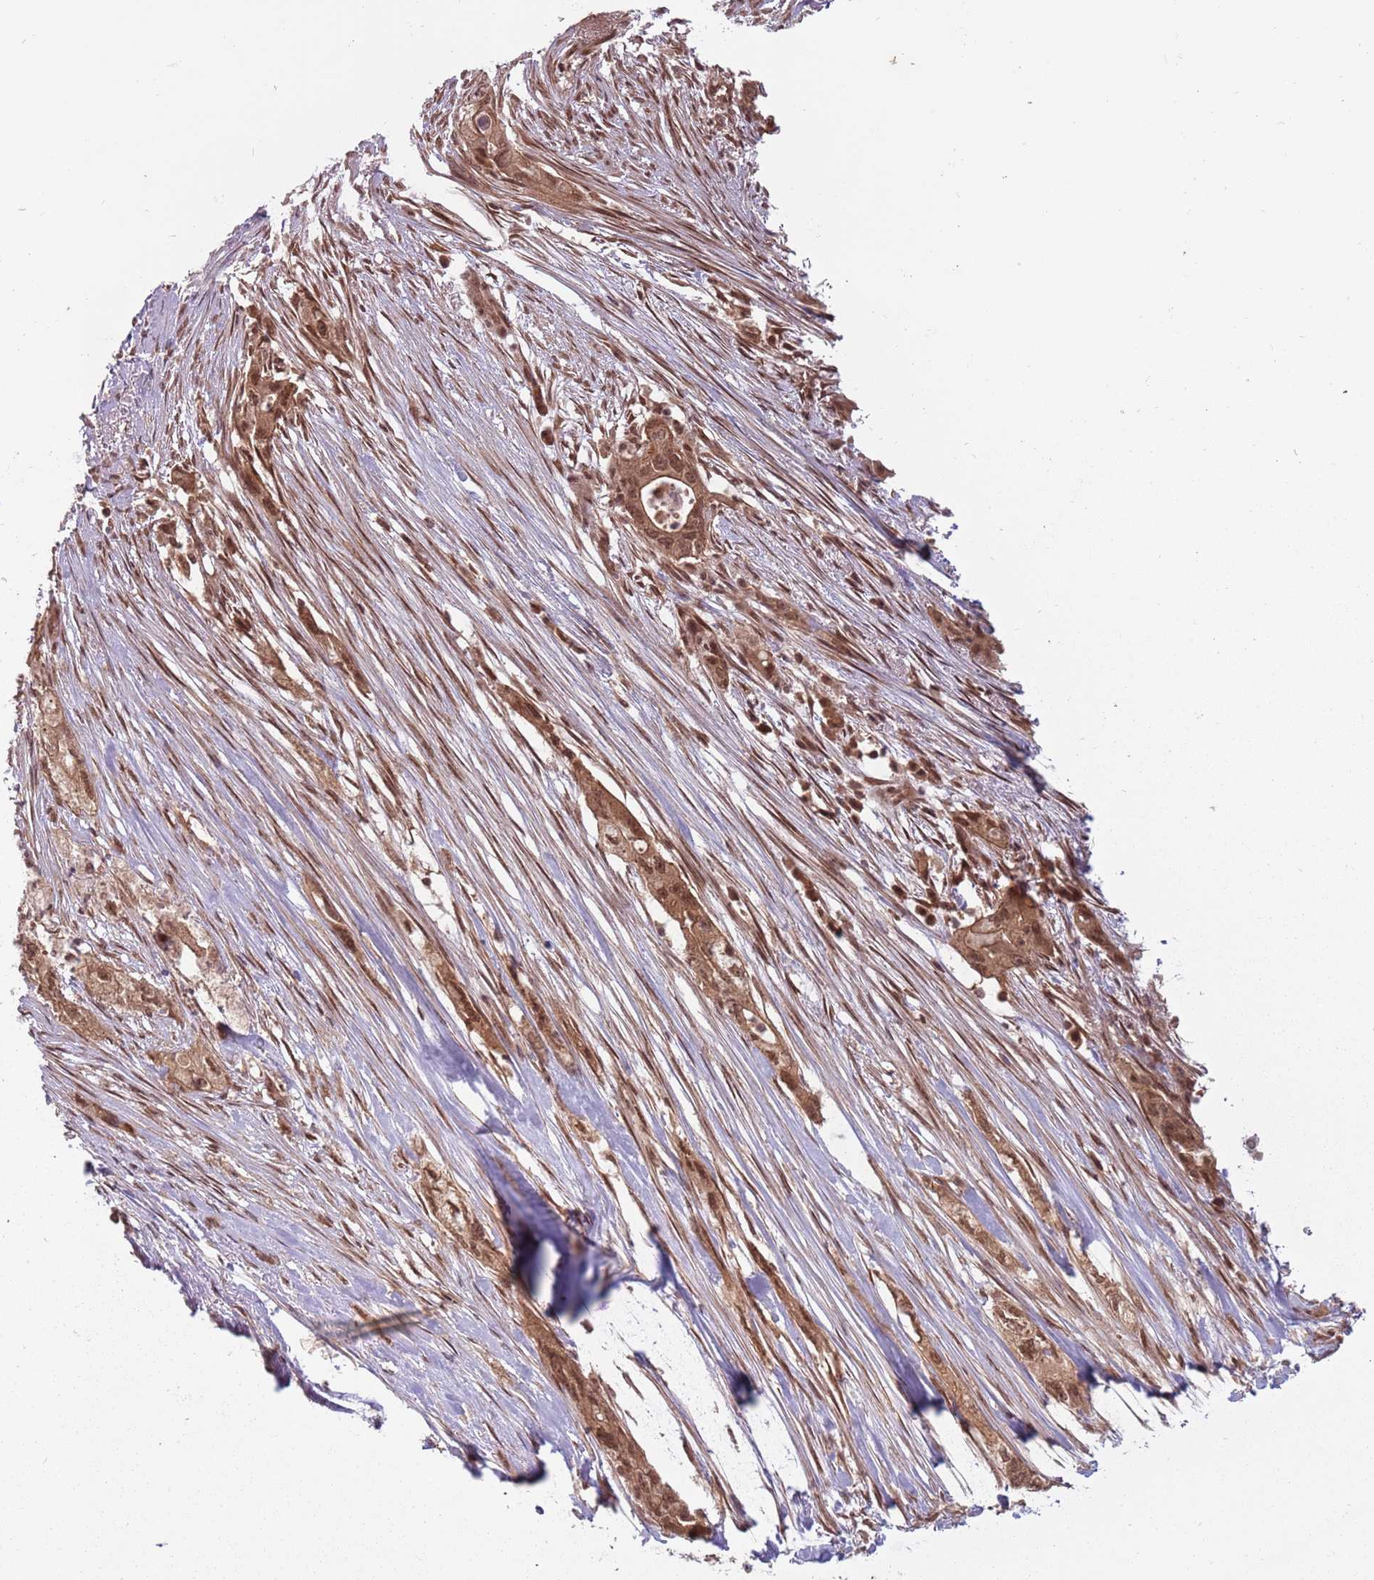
{"staining": {"intensity": "moderate", "quantity": ">75%", "location": "cytoplasmic/membranous,nuclear"}, "tissue": "pancreatic cancer", "cell_type": "Tumor cells", "image_type": "cancer", "snomed": [{"axis": "morphology", "description": "Adenocarcinoma, NOS"}, {"axis": "topography", "description": "Pancreas"}], "caption": "This histopathology image displays pancreatic cancer (adenocarcinoma) stained with immunohistochemistry (IHC) to label a protein in brown. The cytoplasmic/membranous and nuclear of tumor cells show moderate positivity for the protein. Nuclei are counter-stained blue.", "gene": "ADAMTS3", "patient": {"sex": "female", "age": 73}}